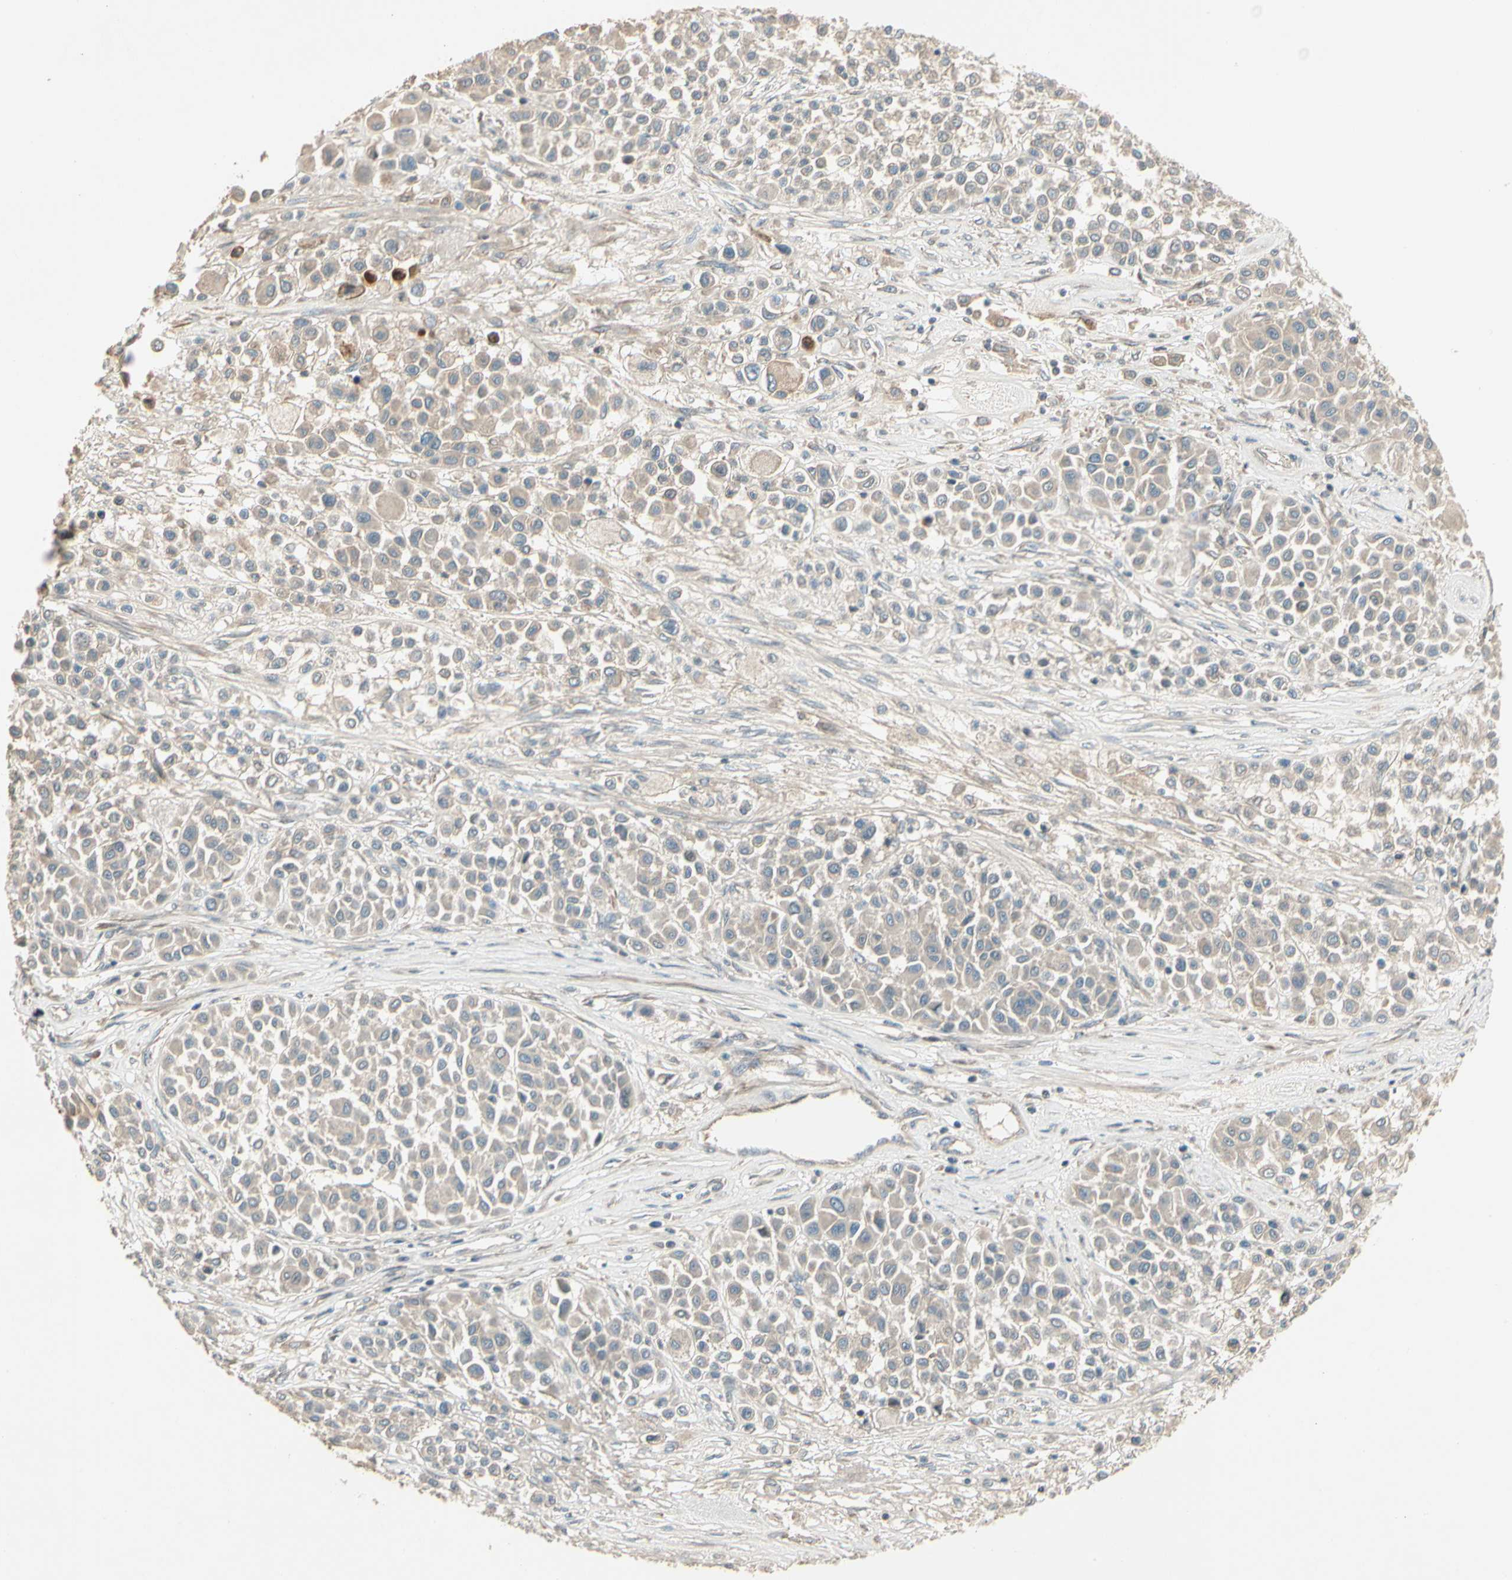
{"staining": {"intensity": "weak", "quantity": ">75%", "location": "cytoplasmic/membranous"}, "tissue": "melanoma", "cell_type": "Tumor cells", "image_type": "cancer", "snomed": [{"axis": "morphology", "description": "Malignant melanoma, Metastatic site"}, {"axis": "topography", "description": "Soft tissue"}], "caption": "A brown stain labels weak cytoplasmic/membranous positivity of a protein in malignant melanoma (metastatic site) tumor cells. Immunohistochemistry stains the protein in brown and the nuclei are stained blue.", "gene": "ACVR1", "patient": {"sex": "male", "age": 41}}